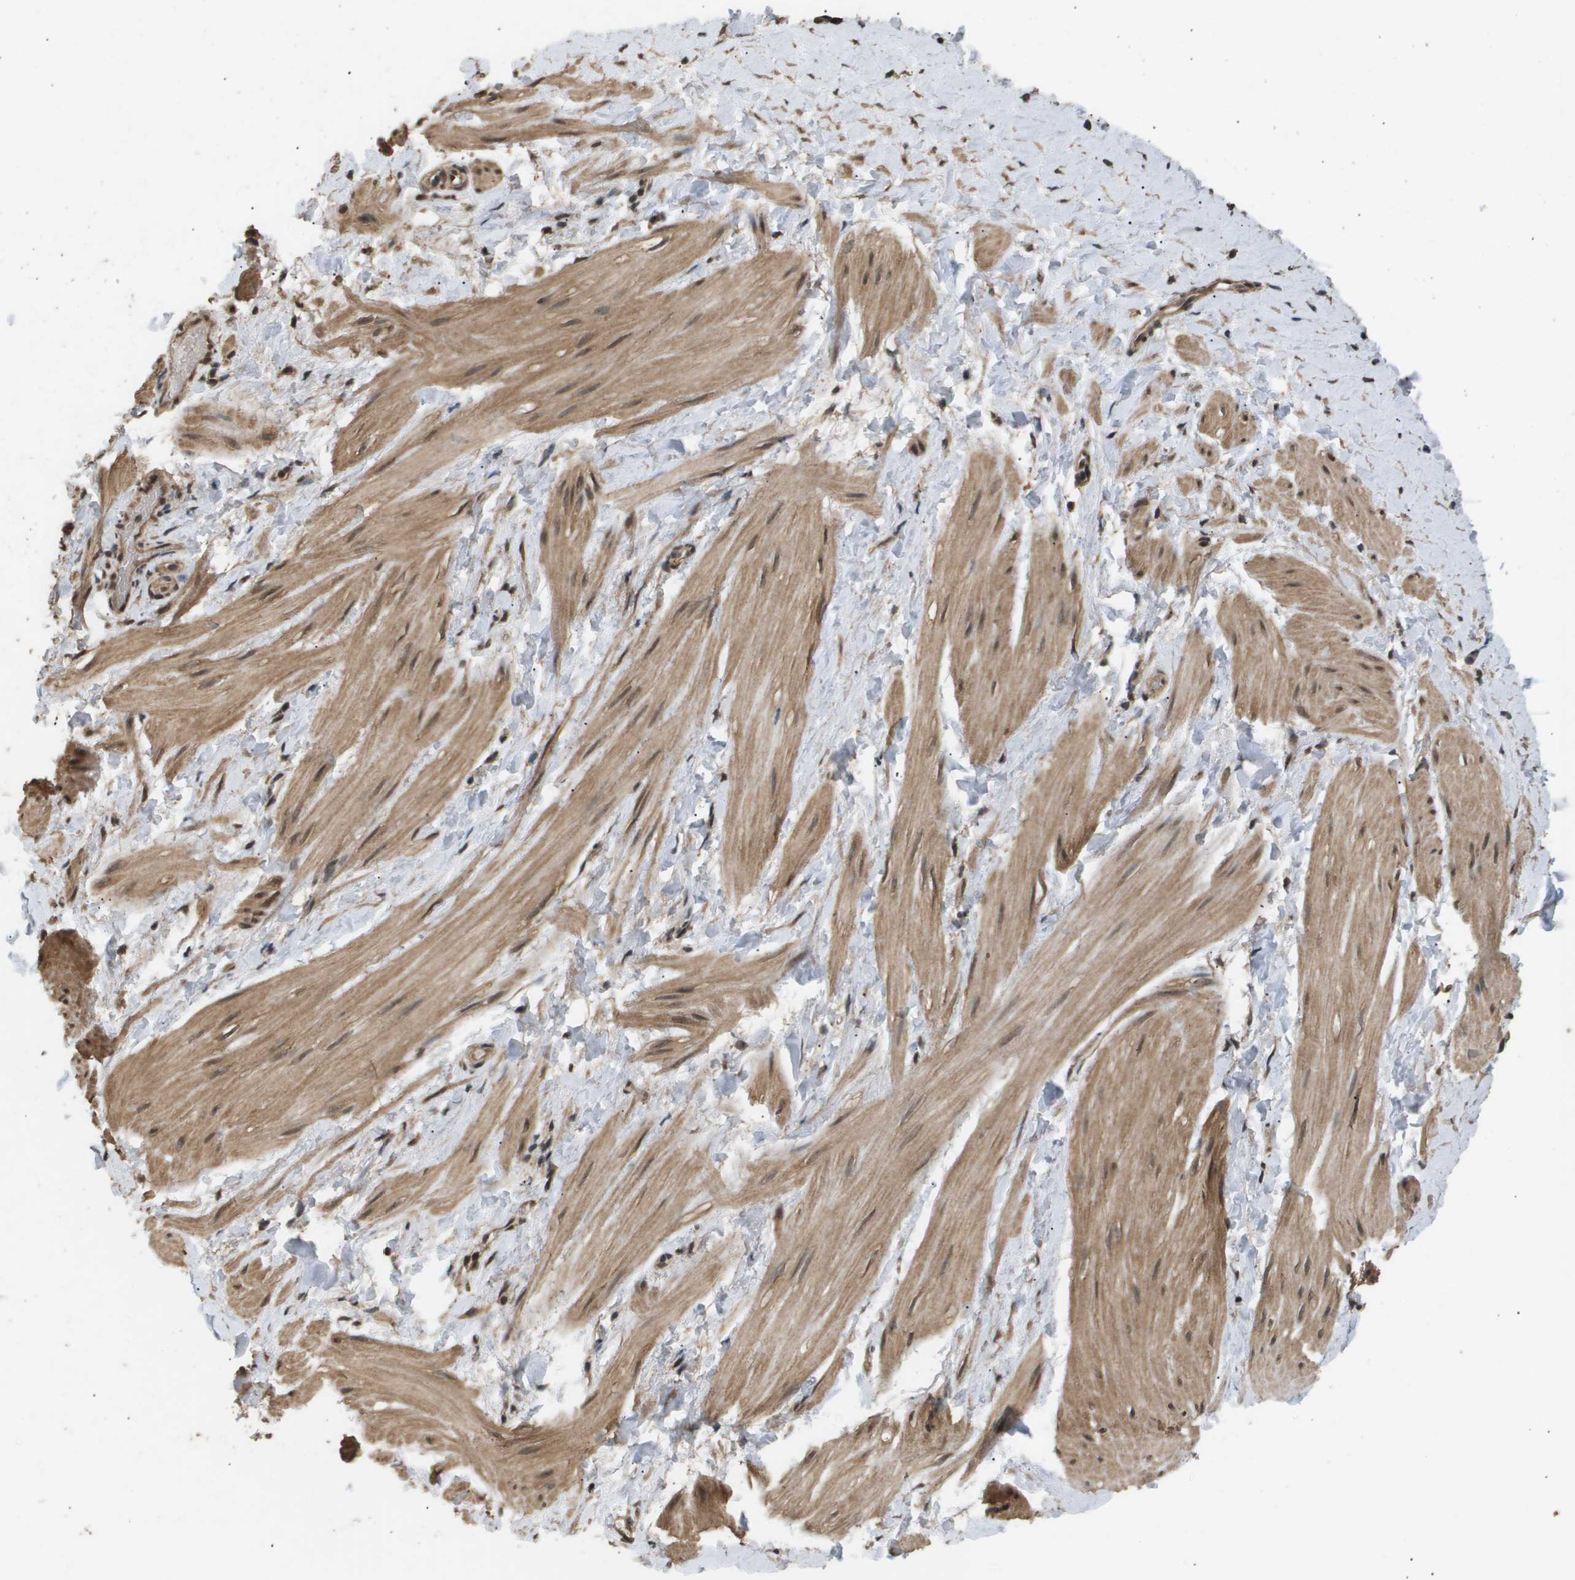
{"staining": {"intensity": "moderate", "quantity": ">75%", "location": "cytoplasmic/membranous,nuclear"}, "tissue": "smooth muscle", "cell_type": "Smooth muscle cells", "image_type": "normal", "snomed": [{"axis": "morphology", "description": "Normal tissue, NOS"}, {"axis": "topography", "description": "Smooth muscle"}], "caption": "Human smooth muscle stained with a brown dye displays moderate cytoplasmic/membranous,nuclear positive positivity in approximately >75% of smooth muscle cells.", "gene": "ING1", "patient": {"sex": "male", "age": 16}}